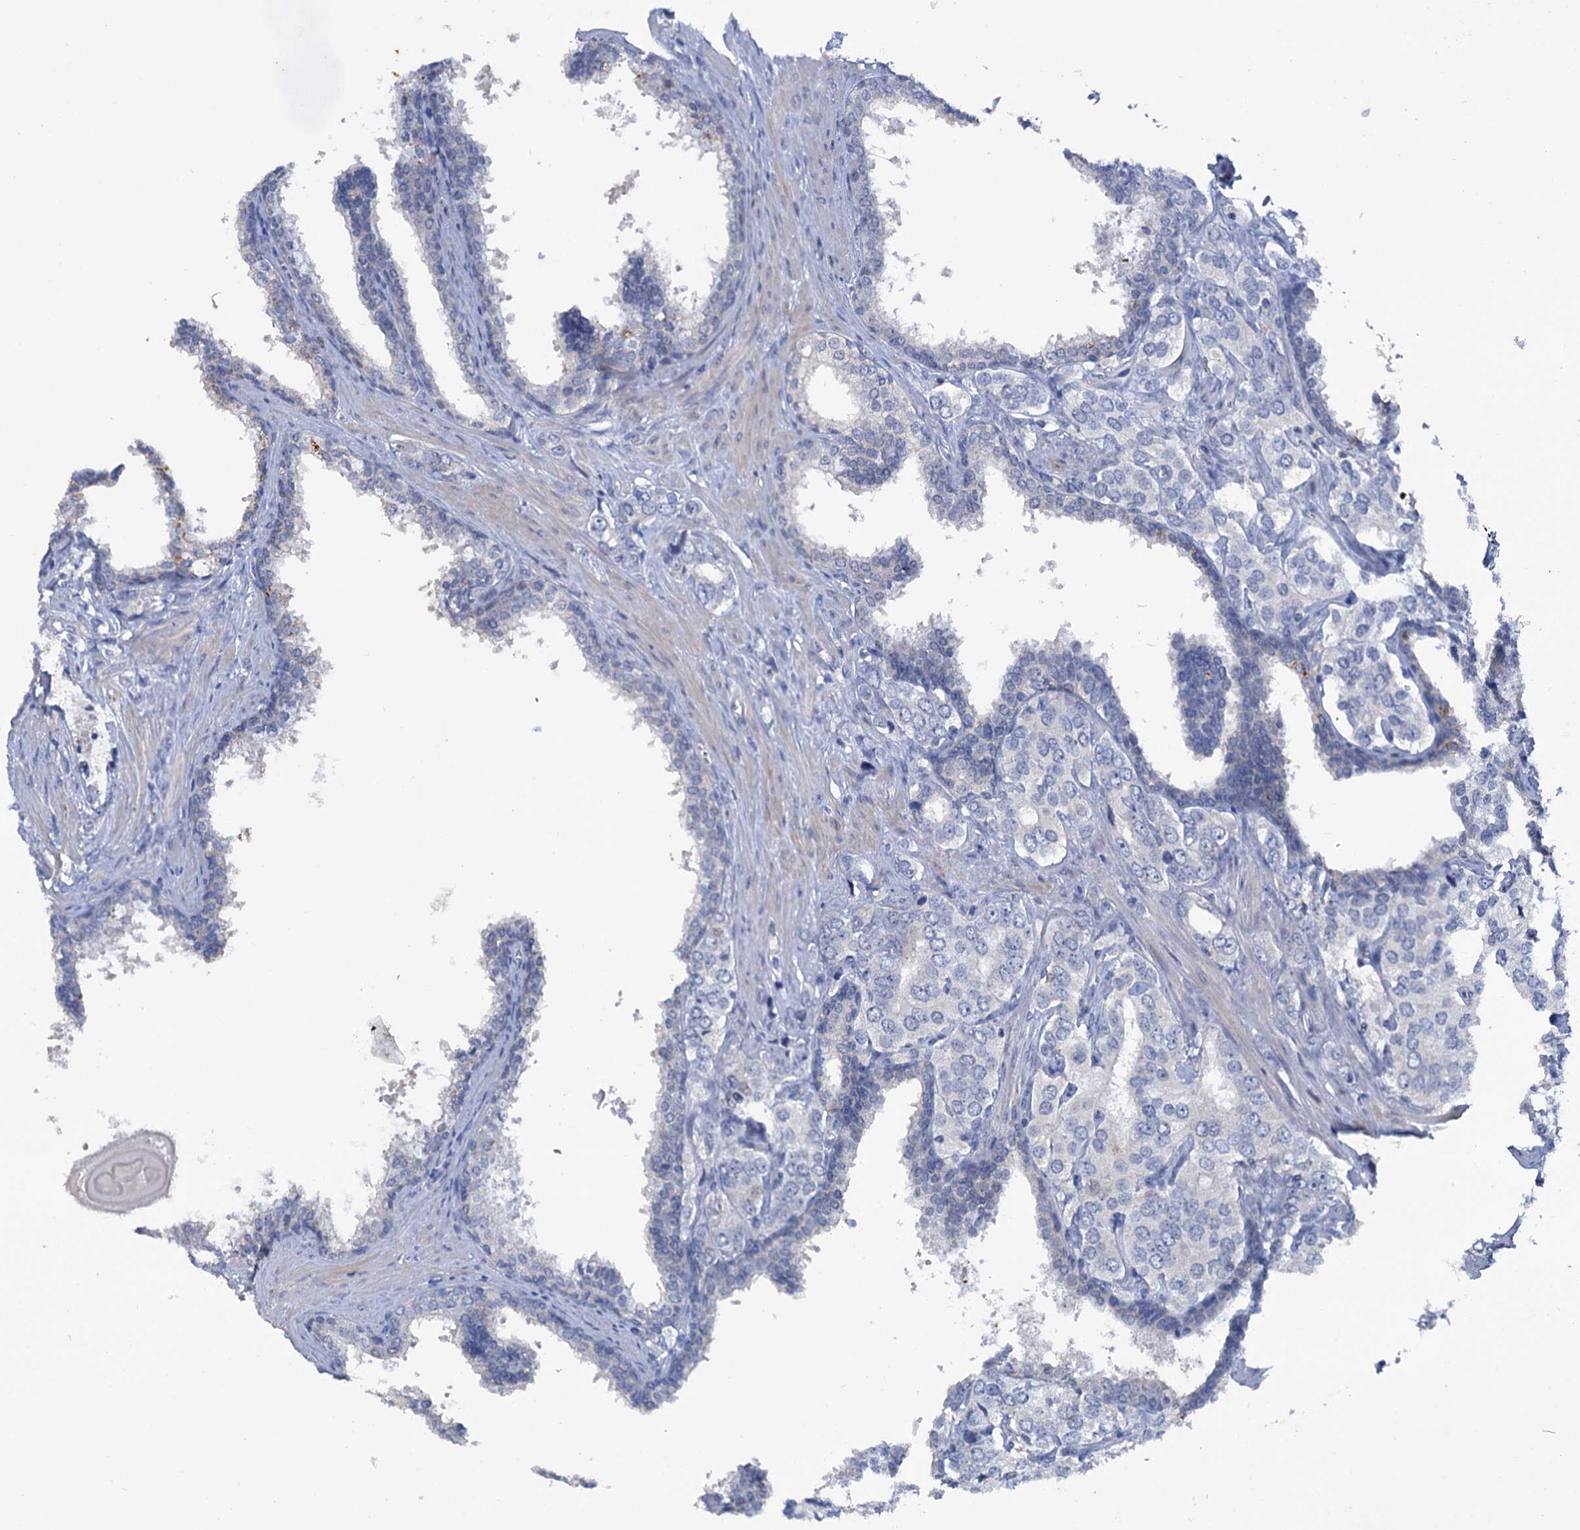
{"staining": {"intensity": "negative", "quantity": "none", "location": "none"}, "tissue": "prostate cancer", "cell_type": "Tumor cells", "image_type": "cancer", "snomed": [{"axis": "morphology", "description": "Adenocarcinoma, High grade"}, {"axis": "topography", "description": "Prostate"}], "caption": "IHC histopathology image of prostate cancer (high-grade adenocarcinoma) stained for a protein (brown), which shows no expression in tumor cells.", "gene": "FAM111B", "patient": {"sex": "male", "age": 66}}